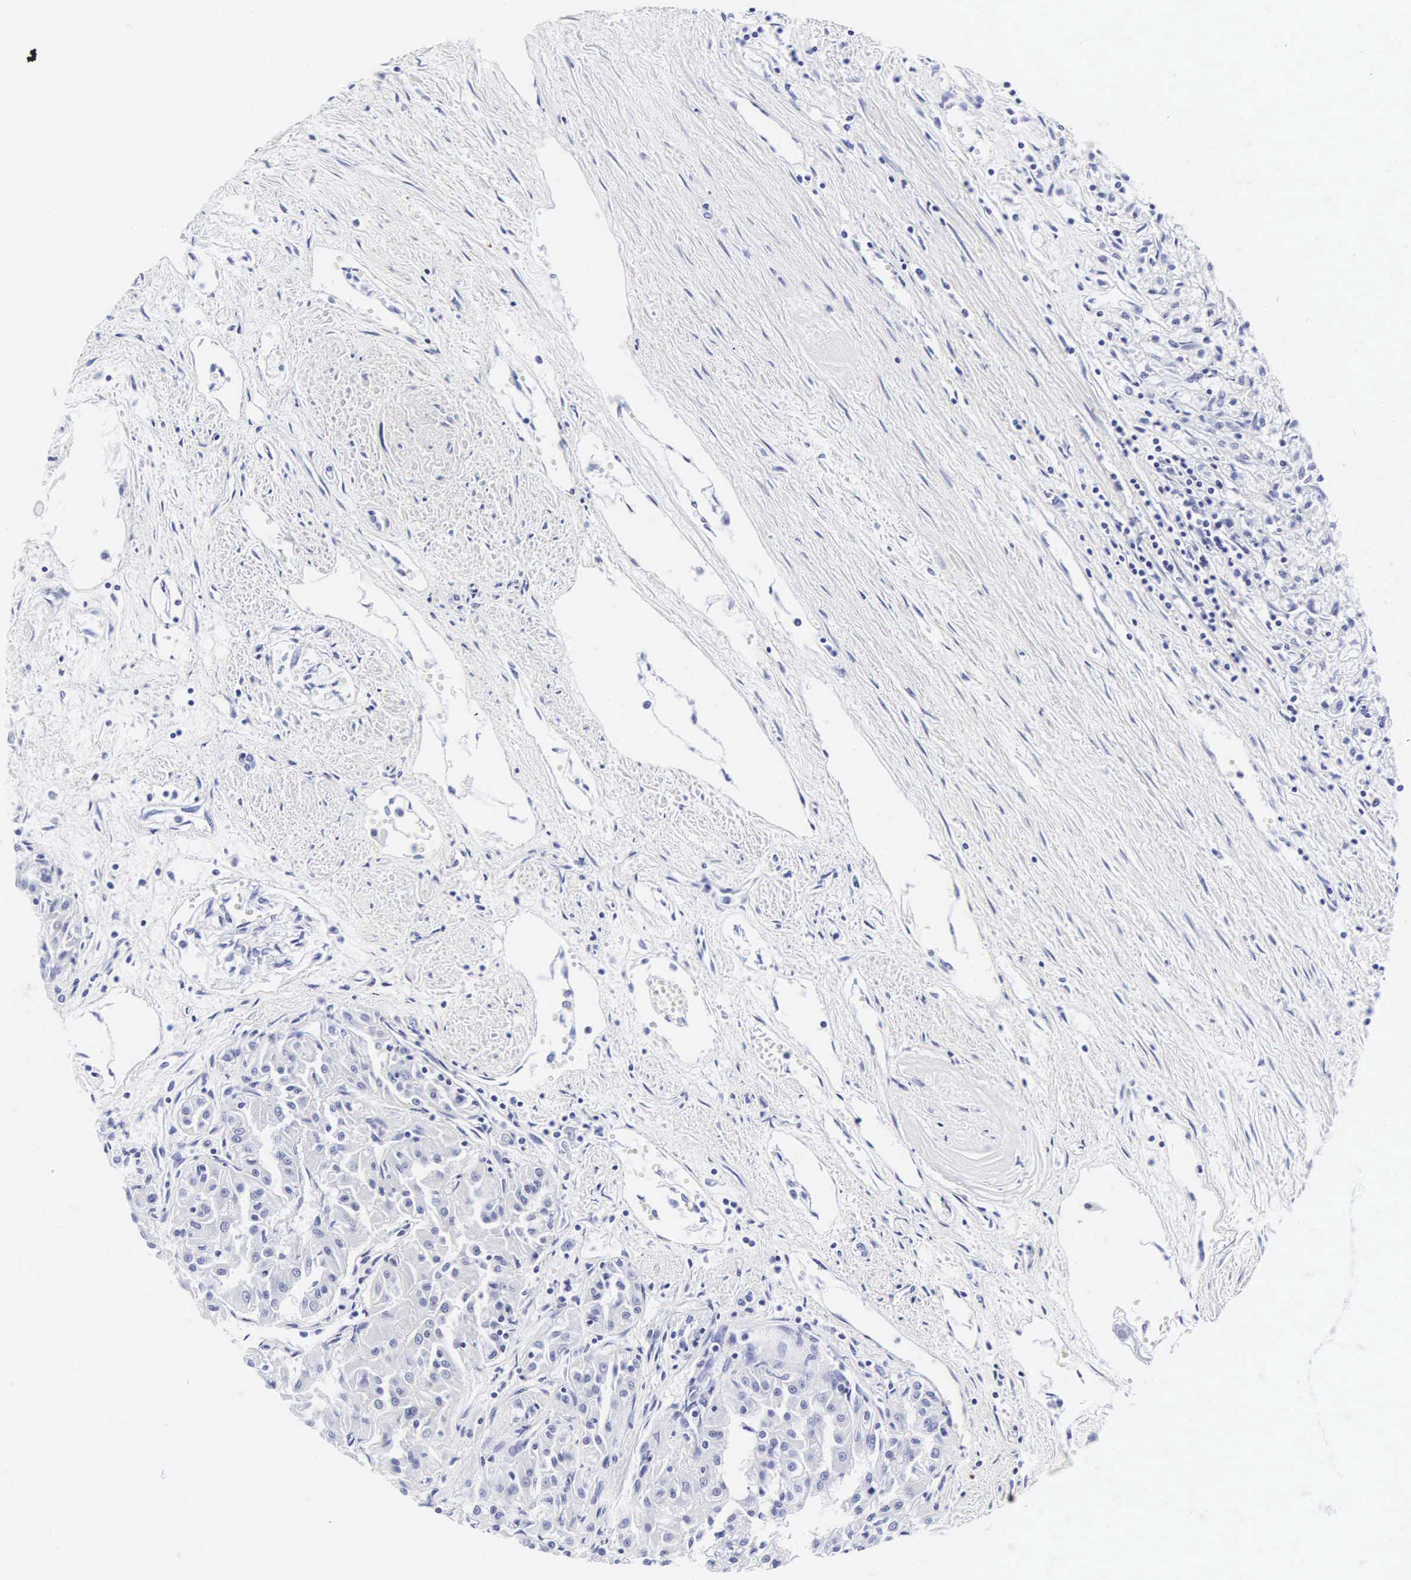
{"staining": {"intensity": "negative", "quantity": "none", "location": "none"}, "tissue": "renal cancer", "cell_type": "Tumor cells", "image_type": "cancer", "snomed": [{"axis": "morphology", "description": "Adenocarcinoma, NOS"}, {"axis": "topography", "description": "Kidney"}], "caption": "Renal adenocarcinoma stained for a protein using immunohistochemistry displays no positivity tumor cells.", "gene": "INS", "patient": {"sex": "male", "age": 78}}